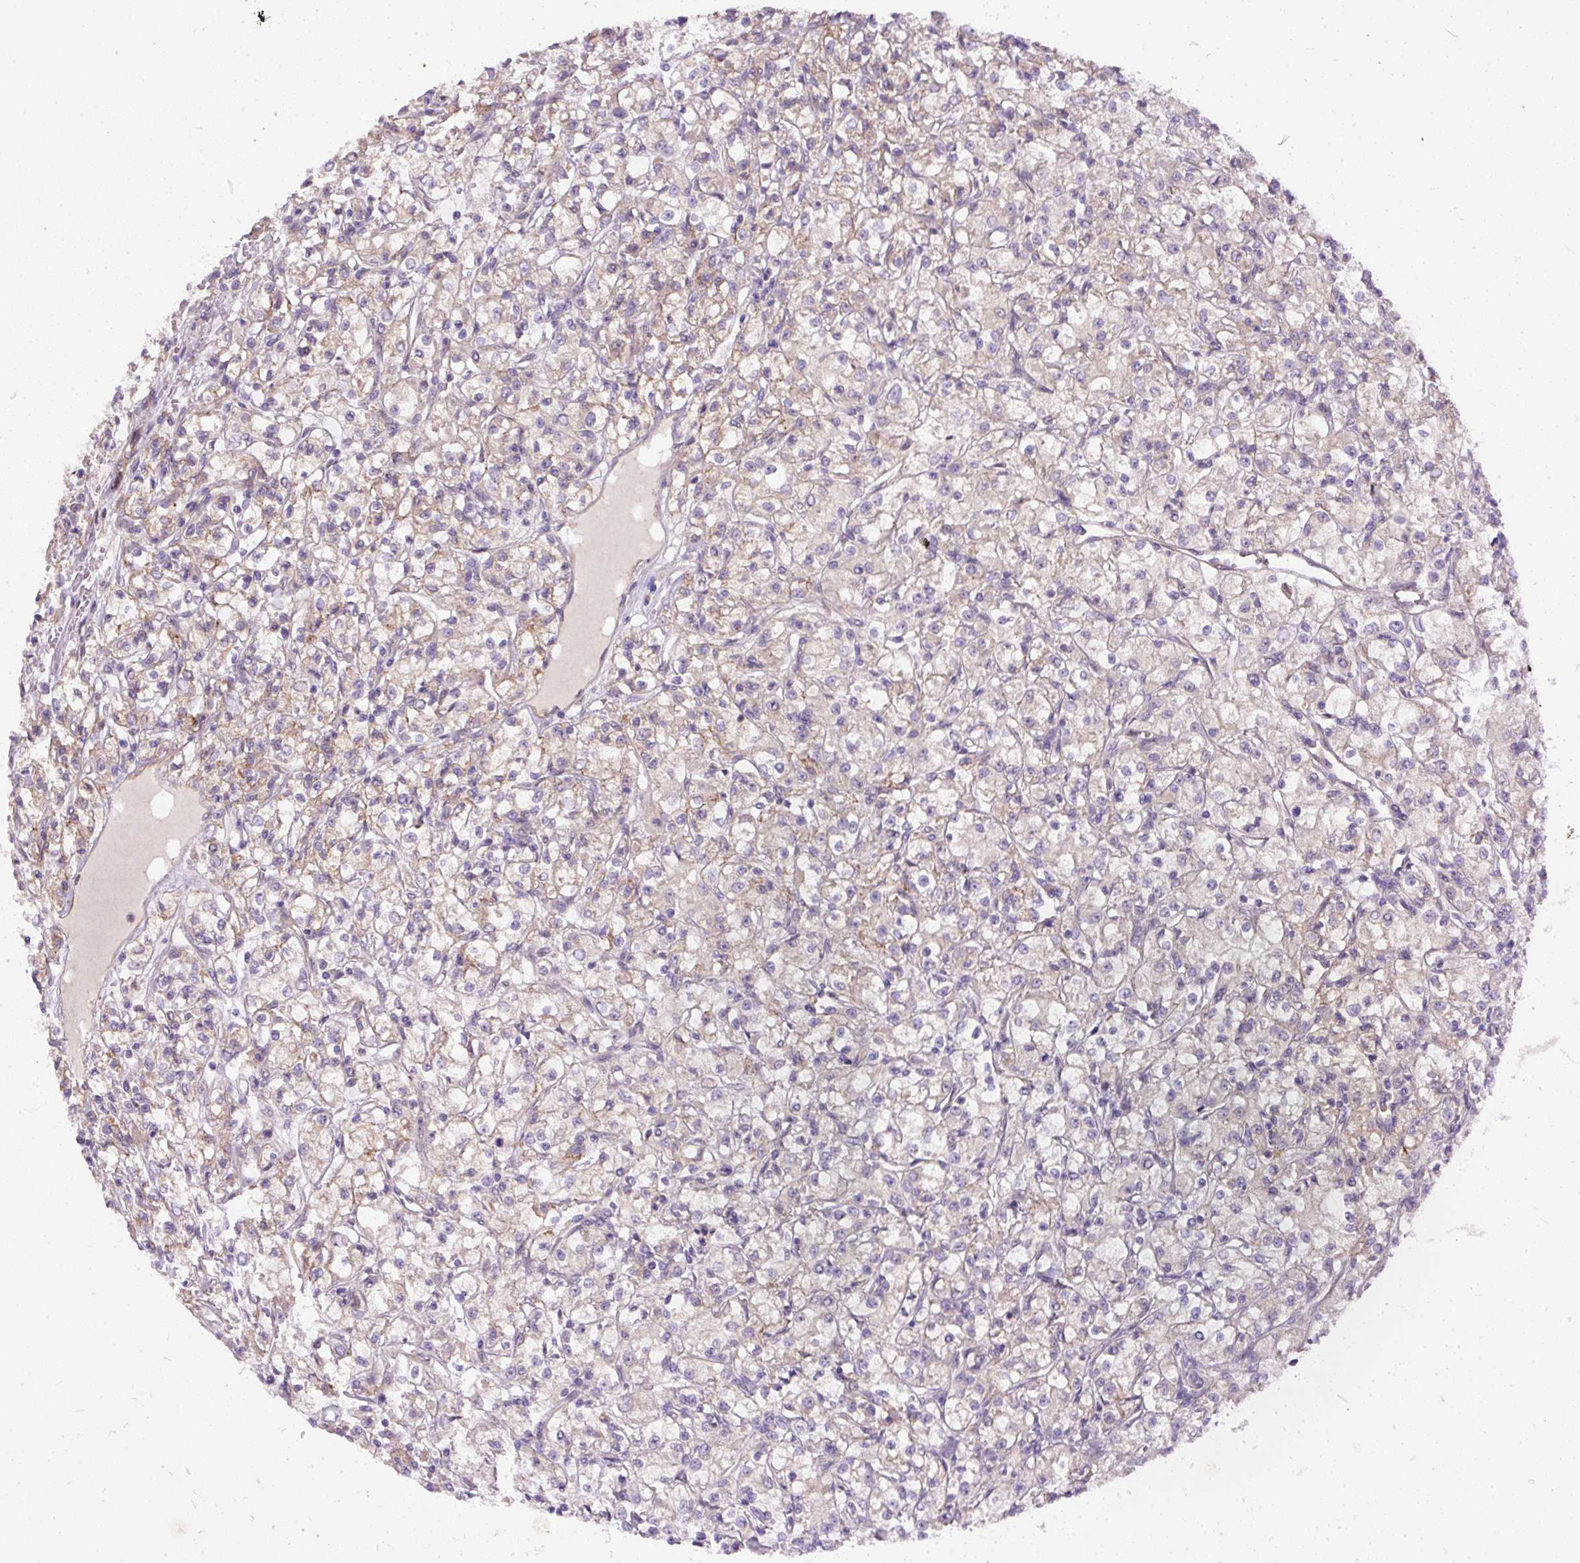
{"staining": {"intensity": "weak", "quantity": "25%-75%", "location": "cytoplasmic/membranous"}, "tissue": "renal cancer", "cell_type": "Tumor cells", "image_type": "cancer", "snomed": [{"axis": "morphology", "description": "Adenocarcinoma, NOS"}, {"axis": "topography", "description": "Kidney"}], "caption": "Adenocarcinoma (renal) stained for a protein shows weak cytoplasmic/membranous positivity in tumor cells.", "gene": "DAPK1", "patient": {"sex": "female", "age": 59}}